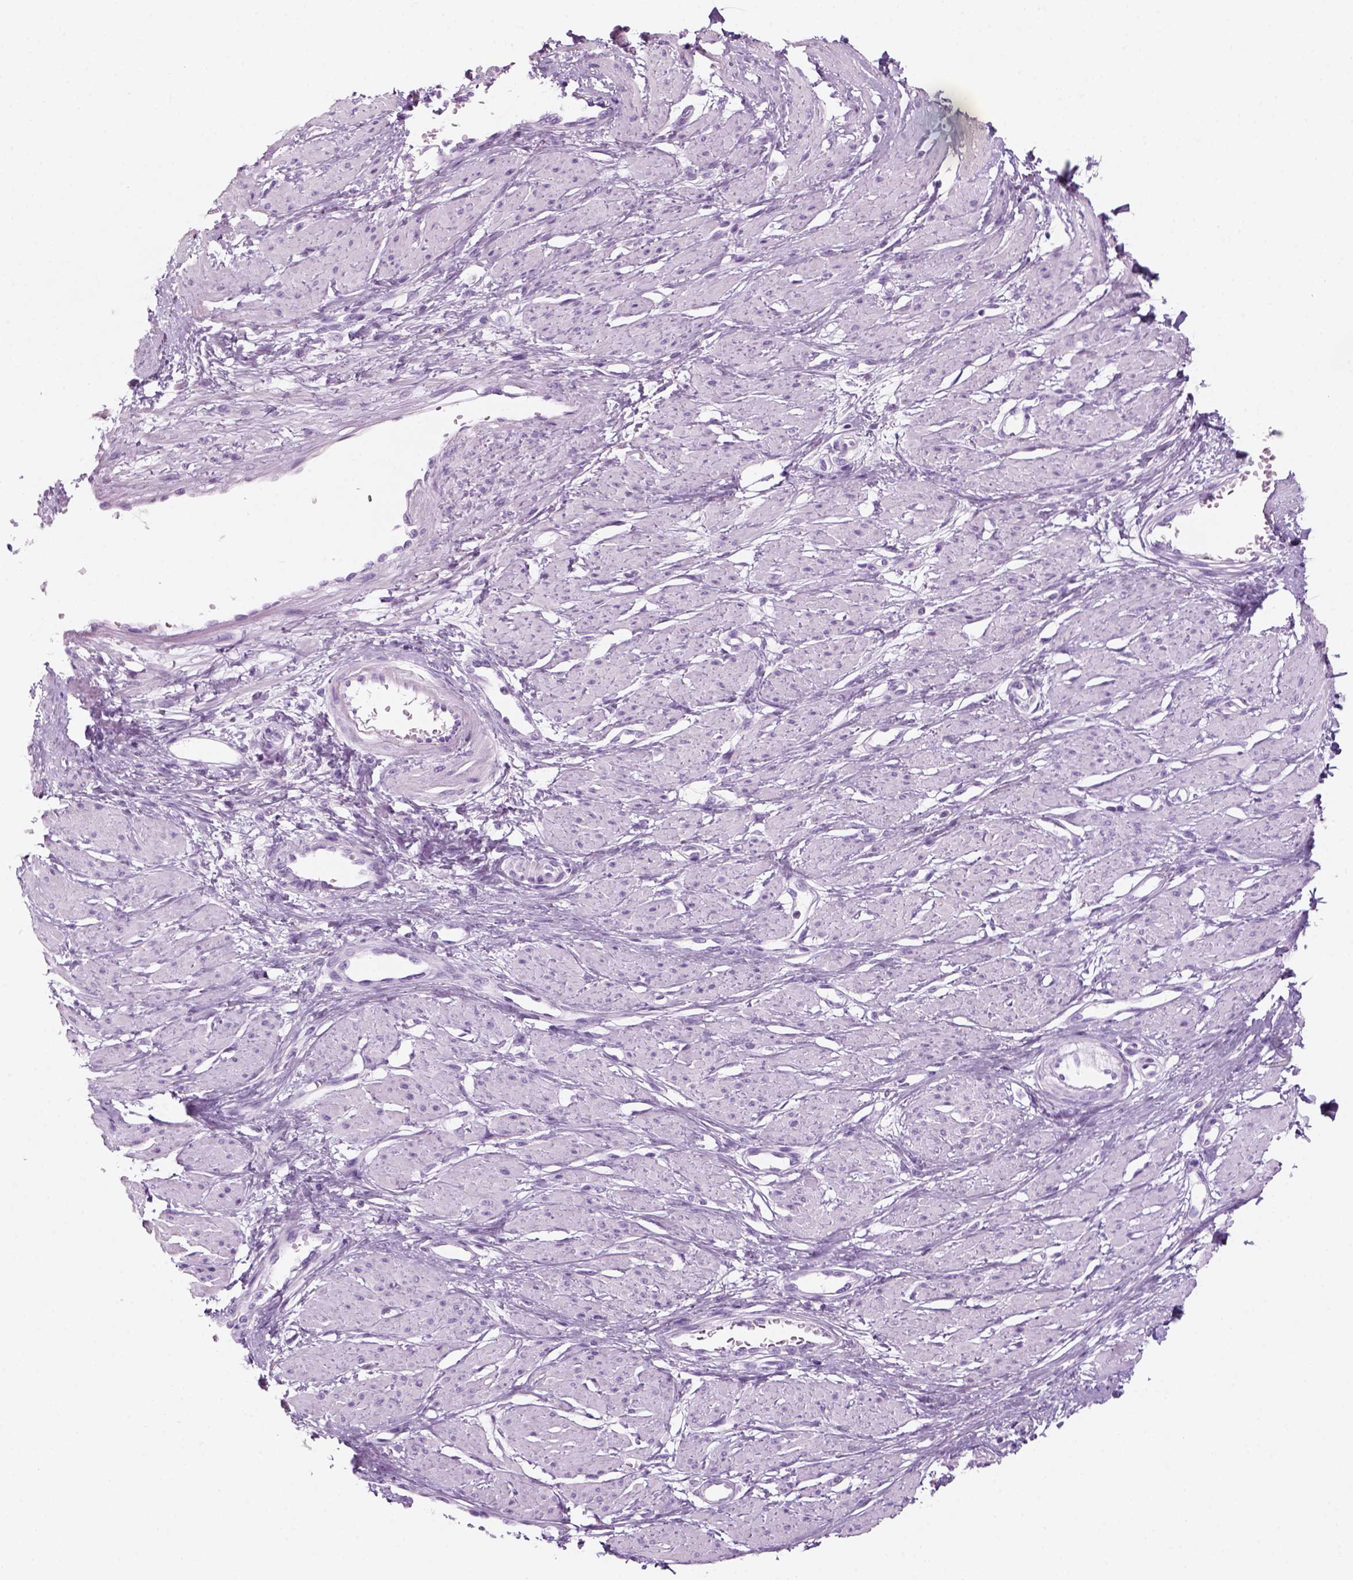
{"staining": {"intensity": "negative", "quantity": "none", "location": "none"}, "tissue": "smooth muscle", "cell_type": "Smooth muscle cells", "image_type": "normal", "snomed": [{"axis": "morphology", "description": "Normal tissue, NOS"}, {"axis": "topography", "description": "Smooth muscle"}, {"axis": "topography", "description": "Uterus"}], "caption": "The image reveals no significant positivity in smooth muscle cells of smooth muscle. The staining was performed using DAB to visualize the protein expression in brown, while the nuclei were stained in blue with hematoxylin (Magnification: 20x).", "gene": "KRTAP11", "patient": {"sex": "female", "age": 39}}